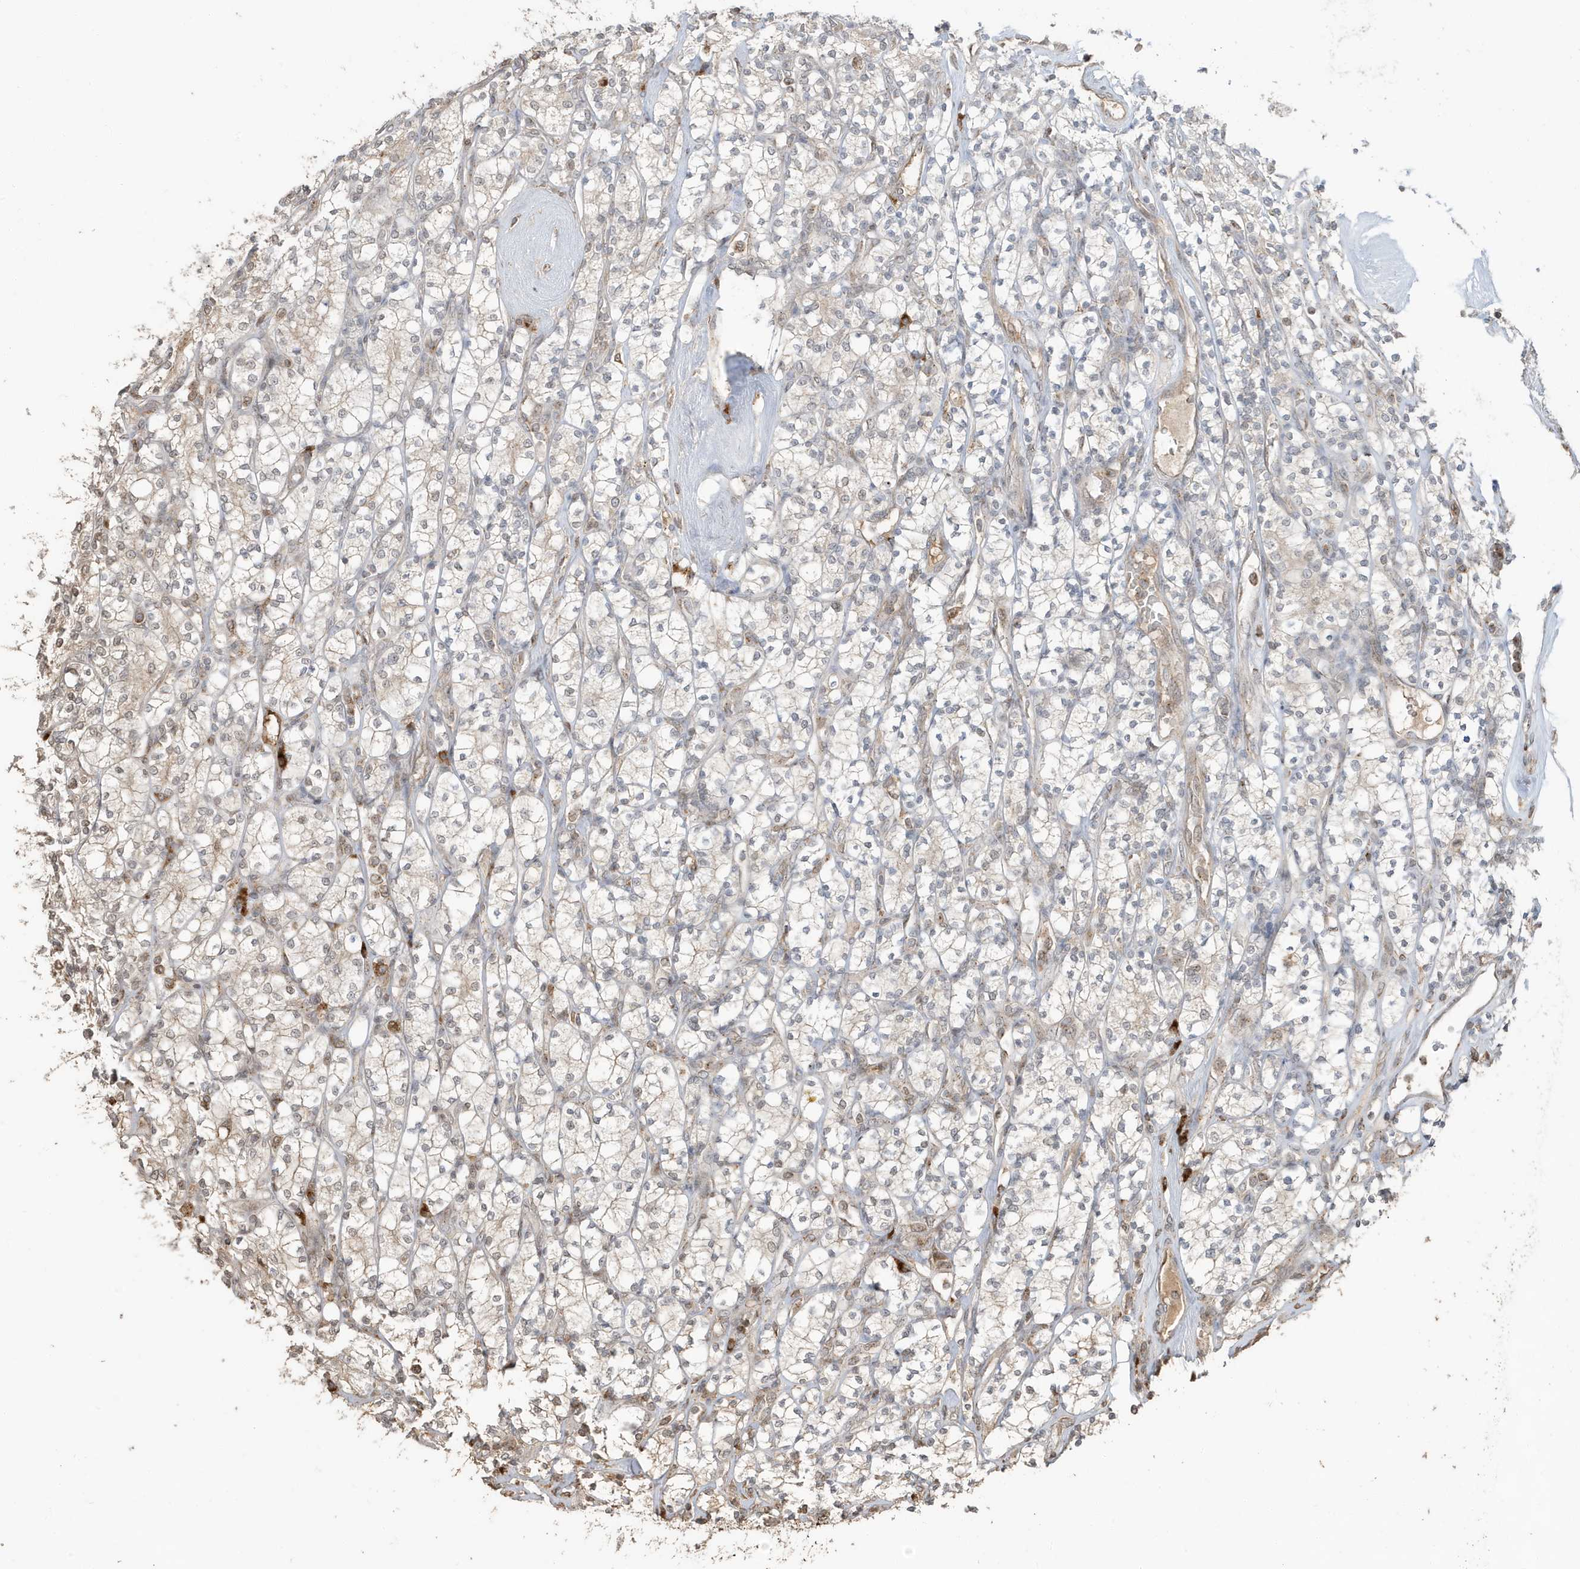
{"staining": {"intensity": "weak", "quantity": "<25%", "location": "cytoplasmic/membranous,nuclear"}, "tissue": "renal cancer", "cell_type": "Tumor cells", "image_type": "cancer", "snomed": [{"axis": "morphology", "description": "Adenocarcinoma, NOS"}, {"axis": "topography", "description": "Kidney"}], "caption": "Immunohistochemistry photomicrograph of renal cancer (adenocarcinoma) stained for a protein (brown), which exhibits no positivity in tumor cells.", "gene": "RER1", "patient": {"sex": "male", "age": 77}}